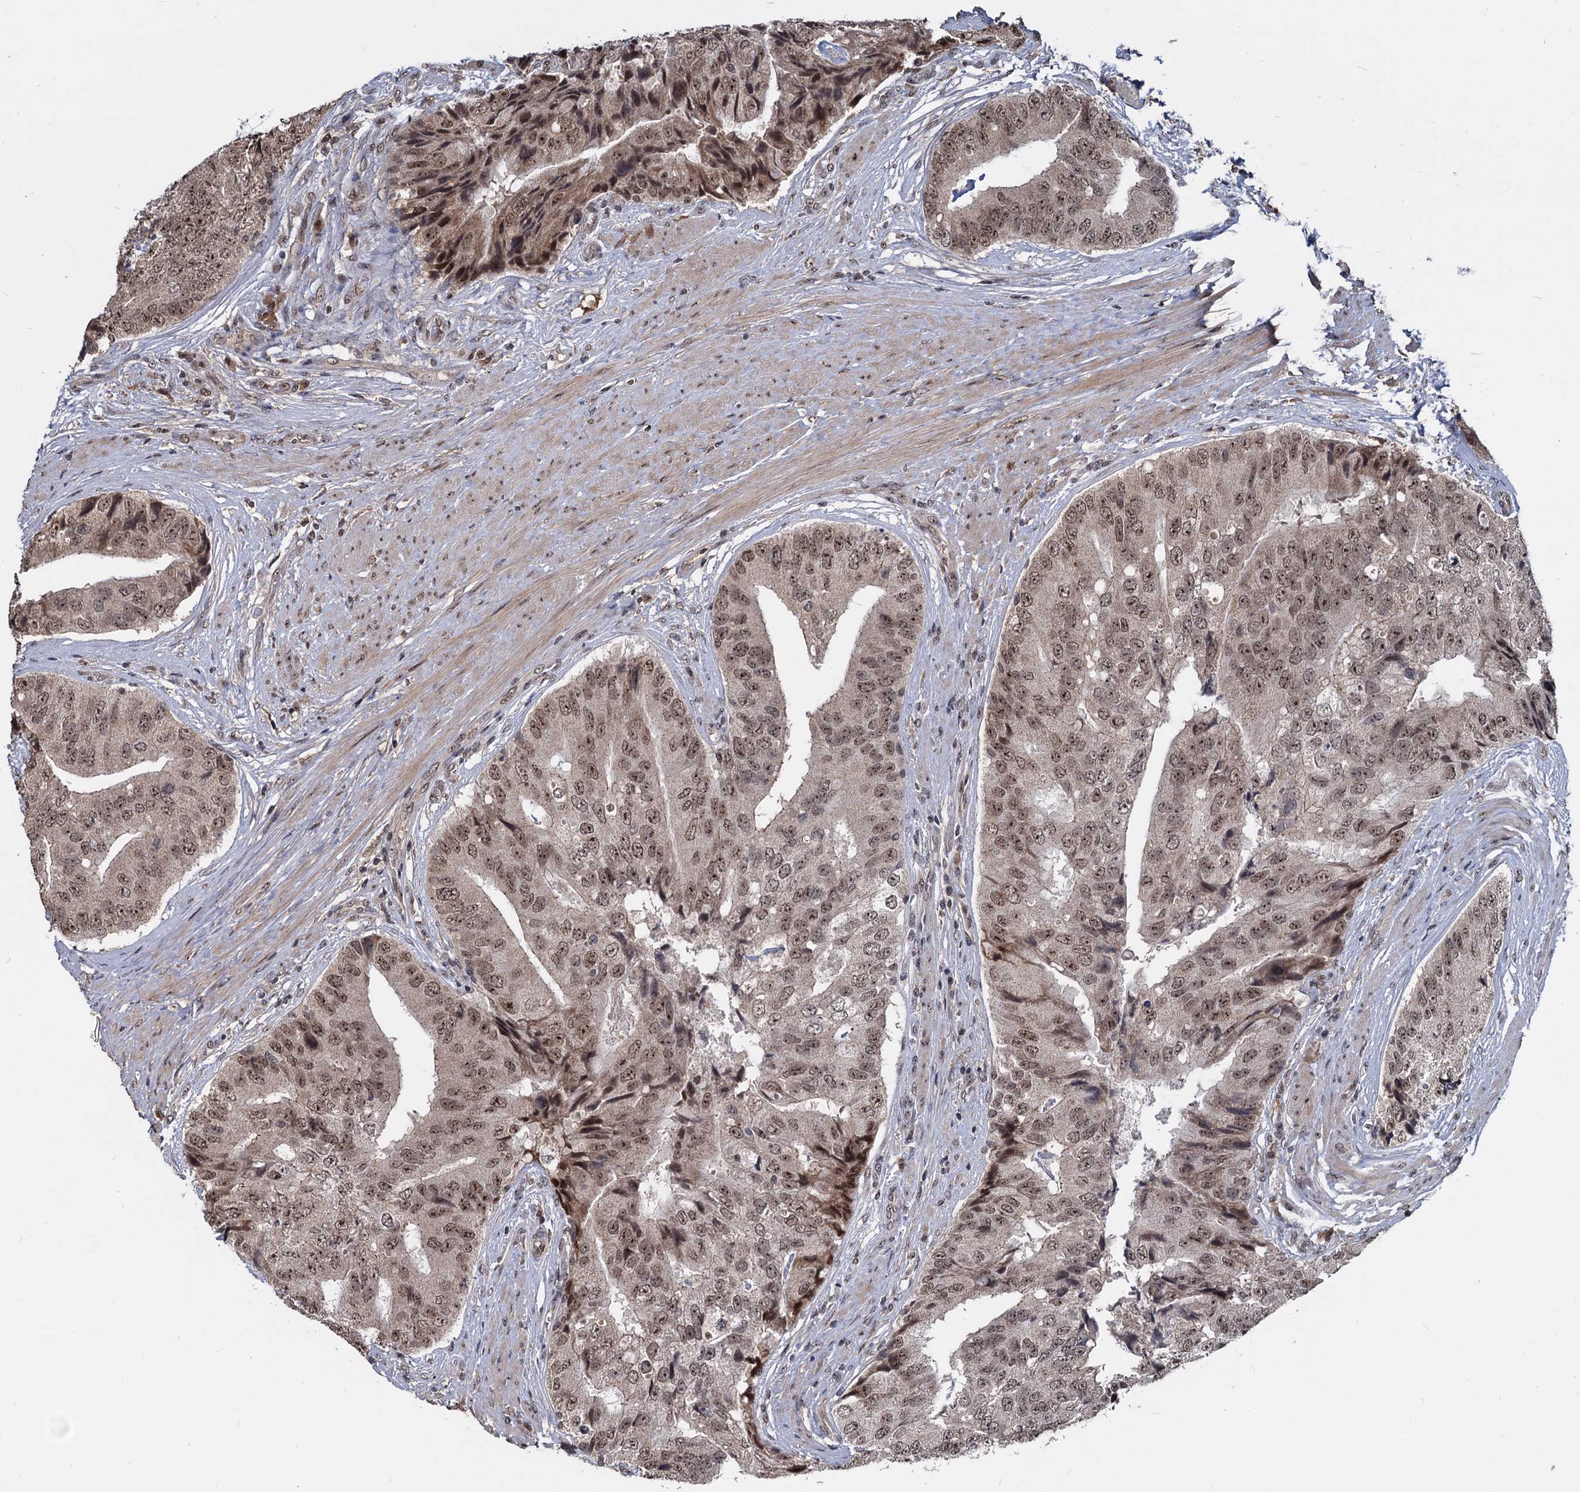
{"staining": {"intensity": "moderate", "quantity": ">75%", "location": "nuclear"}, "tissue": "prostate cancer", "cell_type": "Tumor cells", "image_type": "cancer", "snomed": [{"axis": "morphology", "description": "Adenocarcinoma, High grade"}, {"axis": "topography", "description": "Prostate"}], "caption": "Immunohistochemical staining of prostate cancer exhibits moderate nuclear protein positivity in about >75% of tumor cells.", "gene": "FAM216B", "patient": {"sex": "male", "age": 70}}